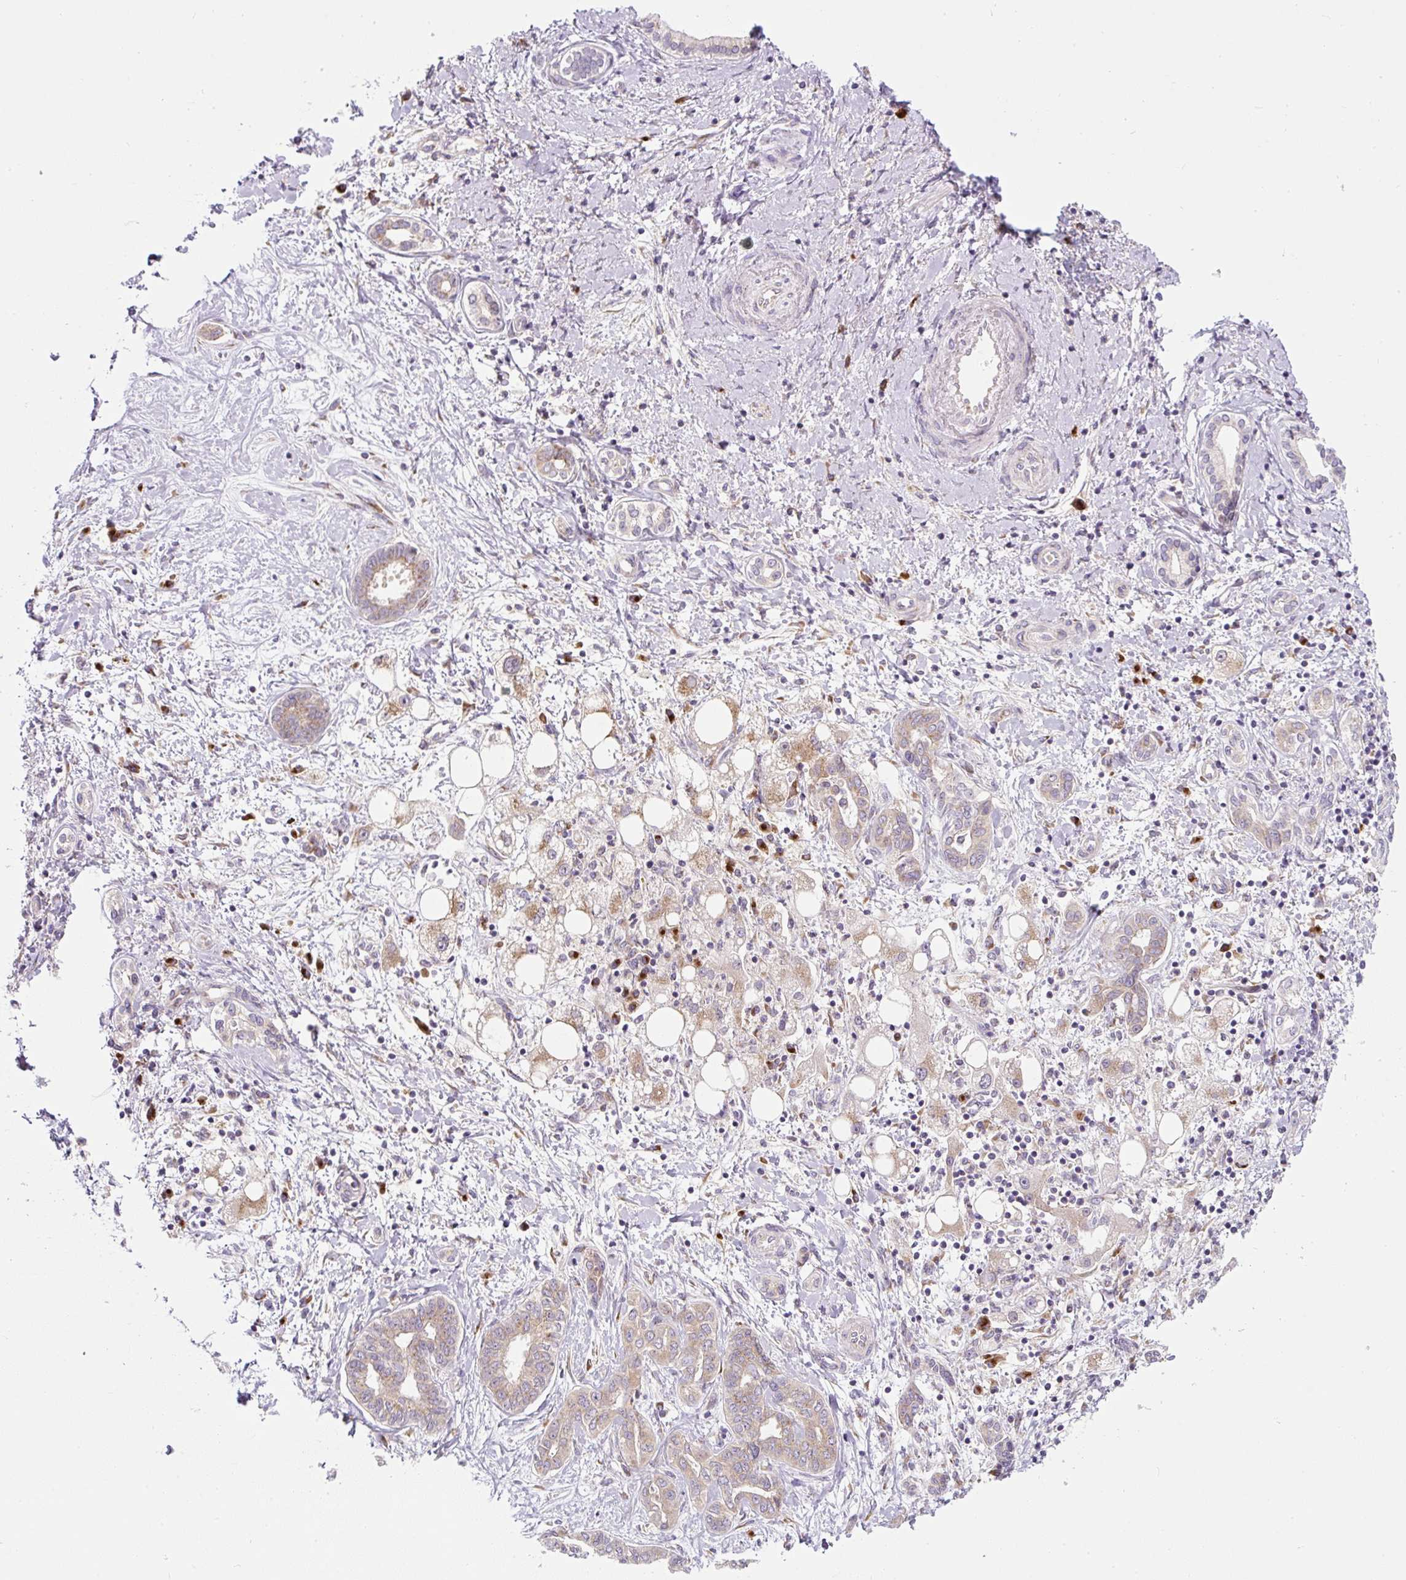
{"staining": {"intensity": "weak", "quantity": ">75%", "location": "cytoplasmic/membranous"}, "tissue": "liver cancer", "cell_type": "Tumor cells", "image_type": "cancer", "snomed": [{"axis": "morphology", "description": "Cholangiocarcinoma"}, {"axis": "topography", "description": "Liver"}], "caption": "Weak cytoplasmic/membranous positivity for a protein is appreciated in about >75% of tumor cells of liver cancer (cholangiocarcinoma) using immunohistochemistry.", "gene": "MLX", "patient": {"sex": "female", "age": 77}}